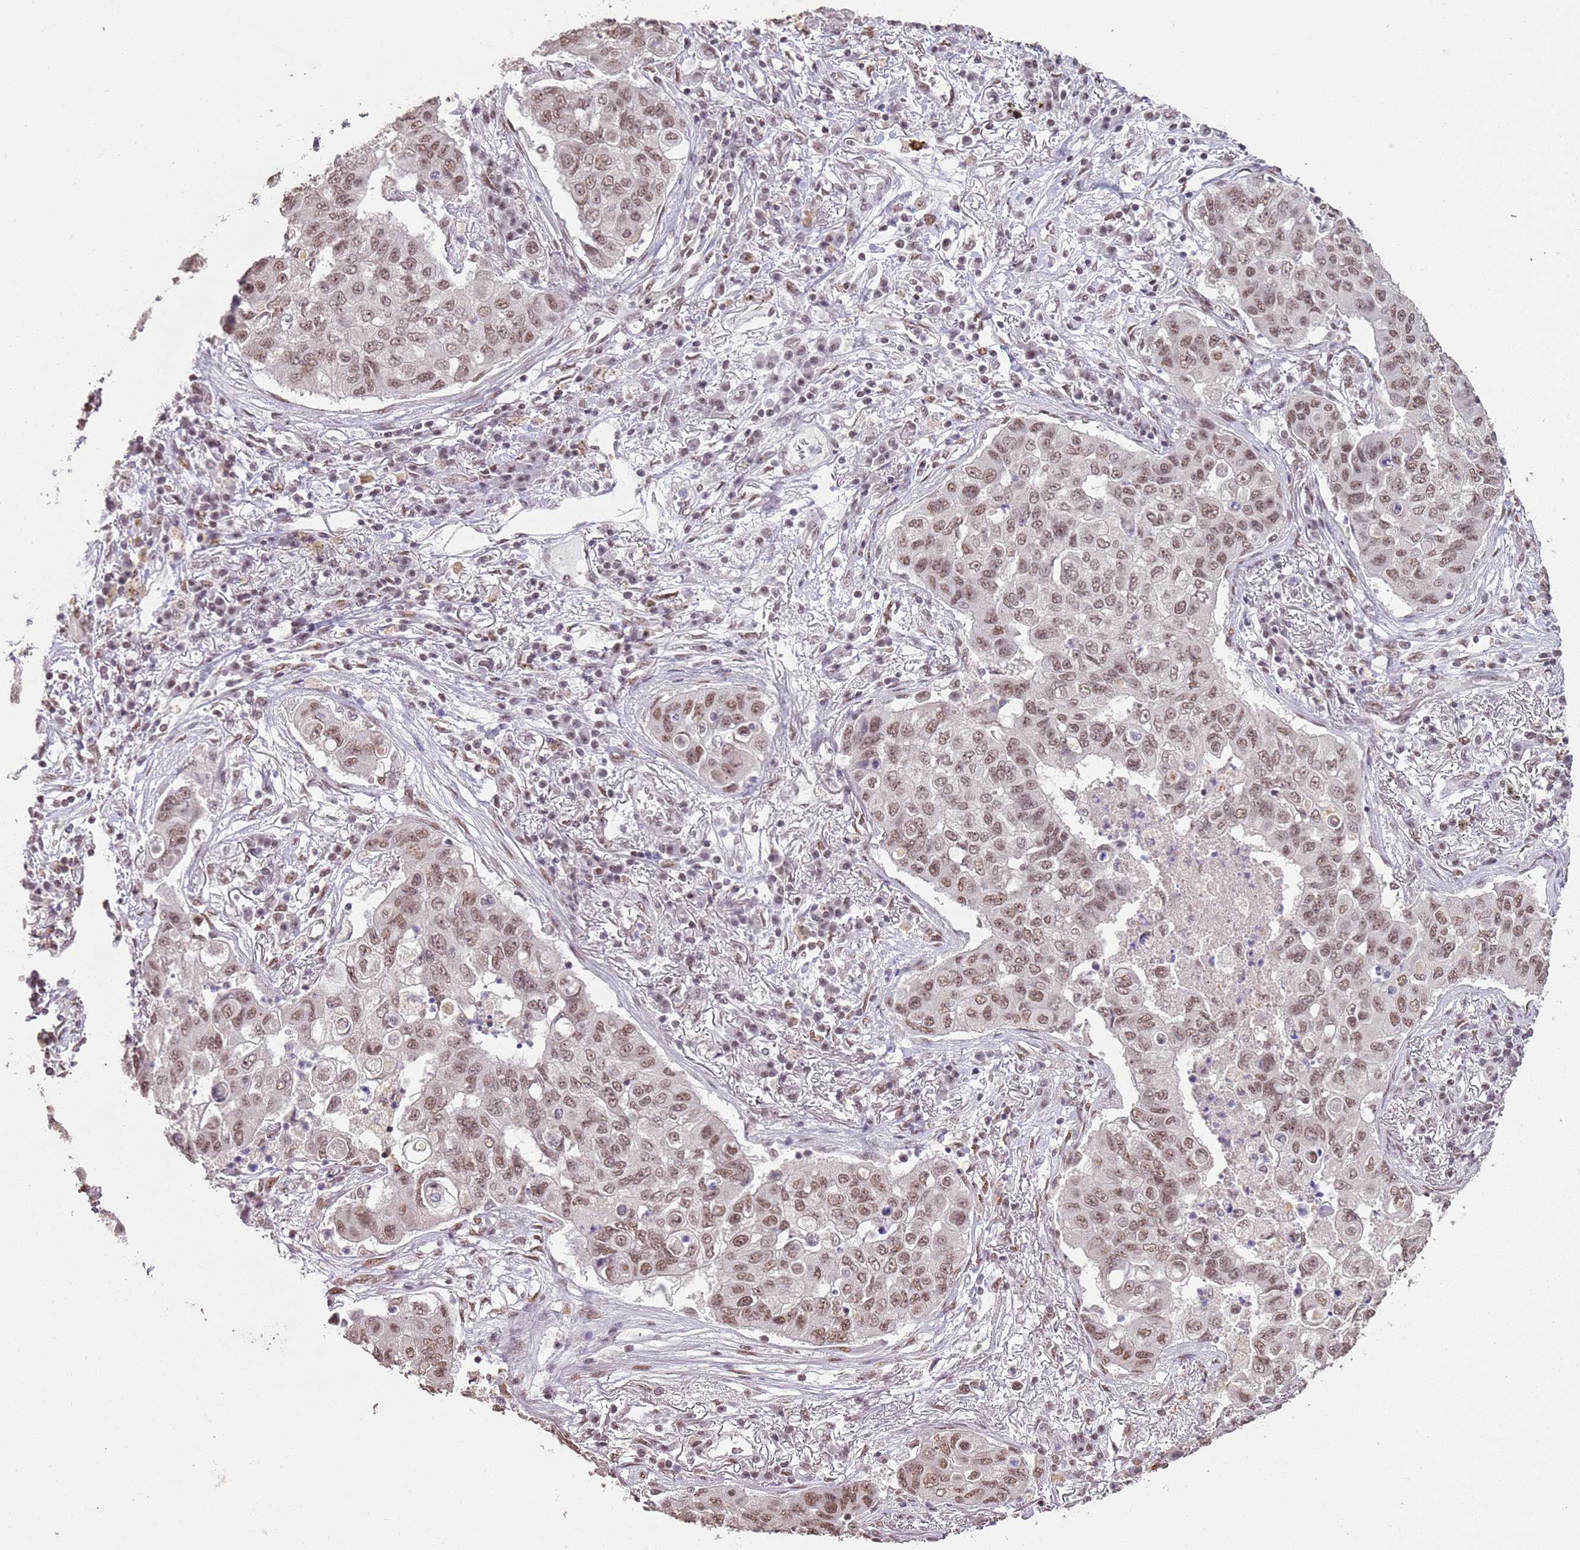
{"staining": {"intensity": "moderate", "quantity": ">75%", "location": "nuclear"}, "tissue": "lung cancer", "cell_type": "Tumor cells", "image_type": "cancer", "snomed": [{"axis": "morphology", "description": "Squamous cell carcinoma, NOS"}, {"axis": "topography", "description": "Lung"}], "caption": "An image of lung cancer stained for a protein demonstrates moderate nuclear brown staining in tumor cells.", "gene": "ARL14EP", "patient": {"sex": "male", "age": 74}}